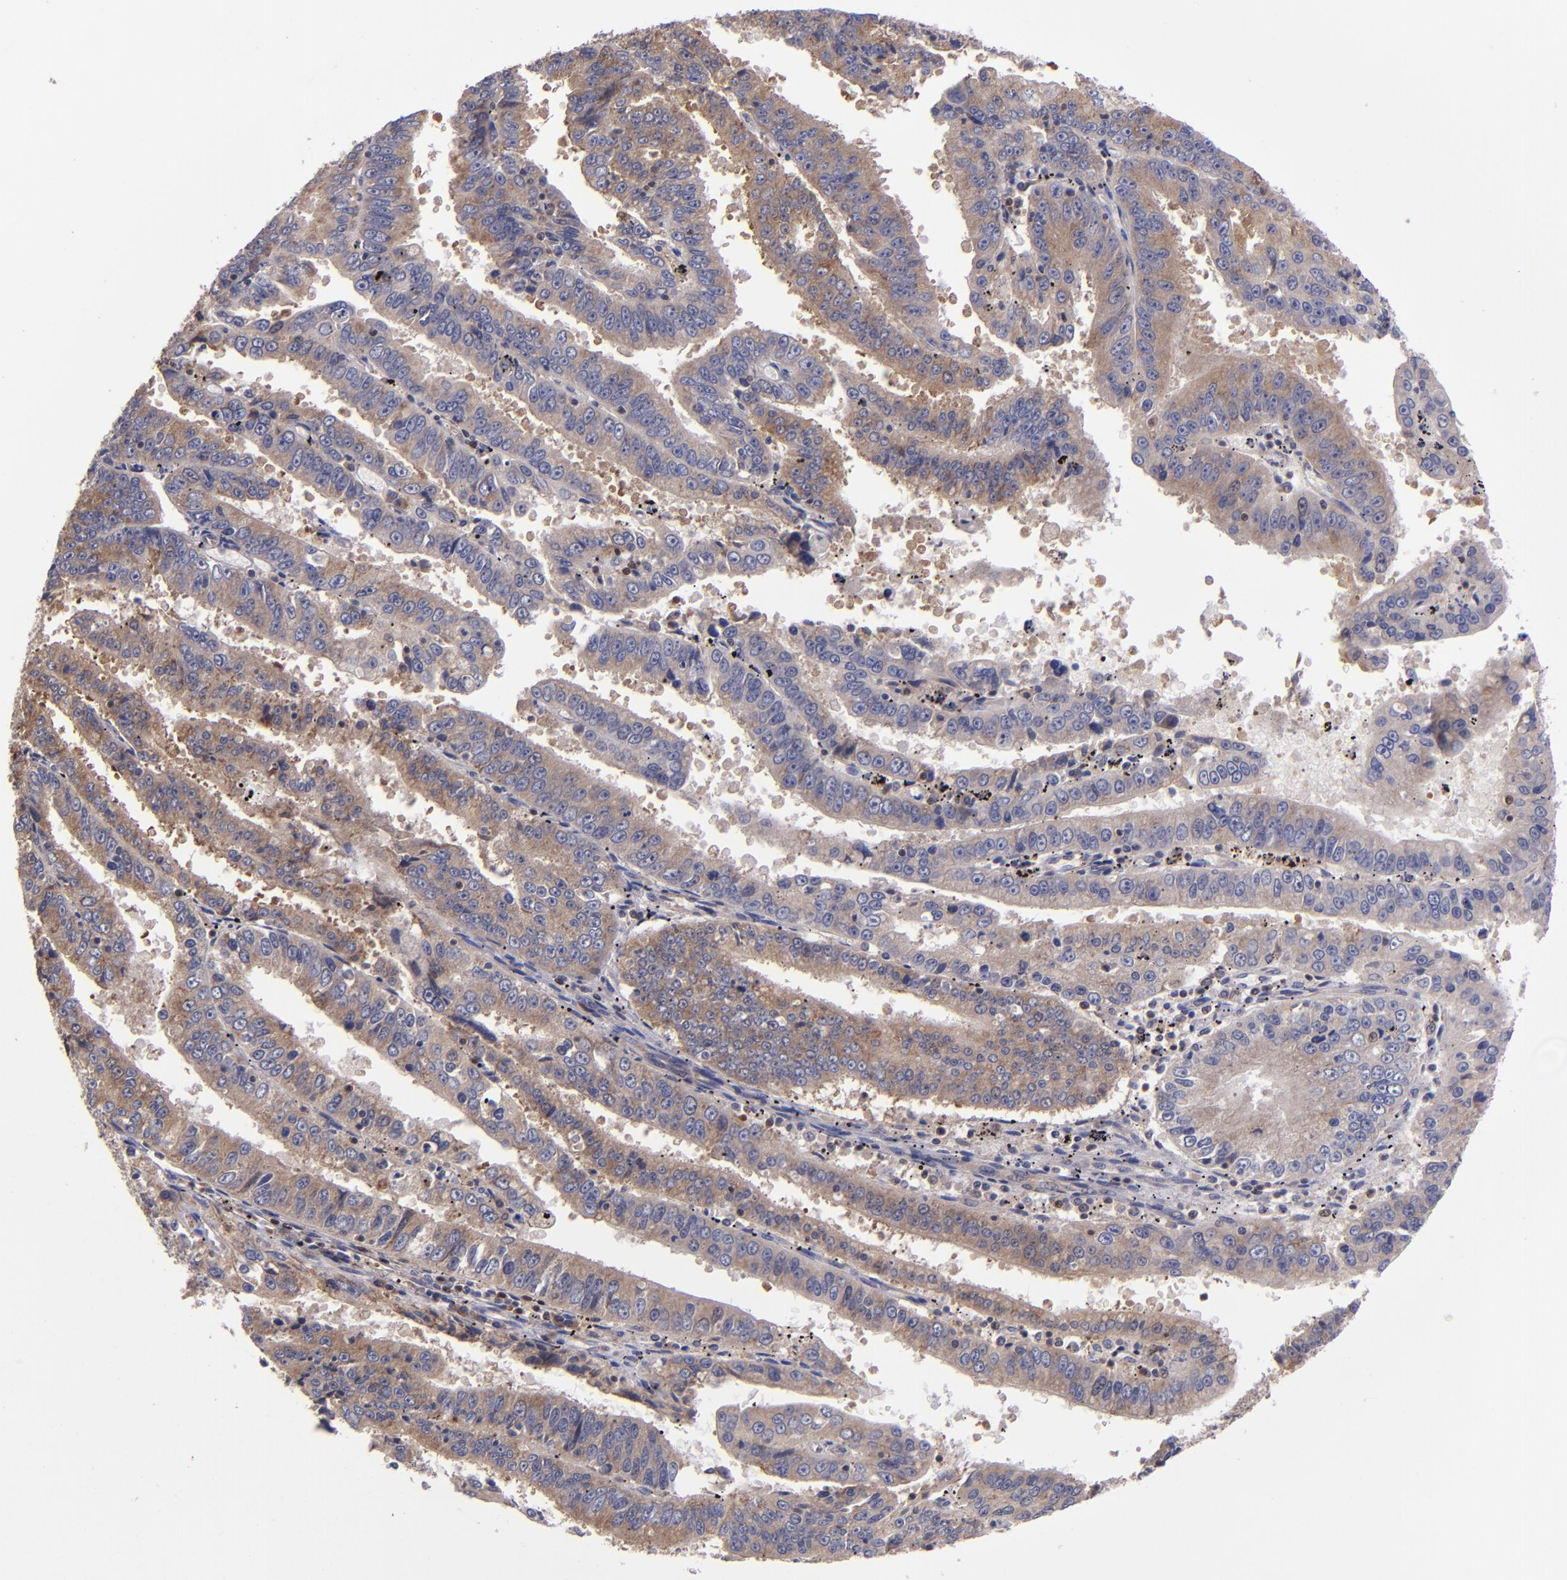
{"staining": {"intensity": "moderate", "quantity": ">75%", "location": "cytoplasmic/membranous"}, "tissue": "endometrial cancer", "cell_type": "Tumor cells", "image_type": "cancer", "snomed": [{"axis": "morphology", "description": "Adenocarcinoma, NOS"}, {"axis": "topography", "description": "Endometrium"}], "caption": "Protein staining of endometrial adenocarcinoma tissue demonstrates moderate cytoplasmic/membranous expression in approximately >75% of tumor cells.", "gene": "EIF4ENIF1", "patient": {"sex": "female", "age": 66}}